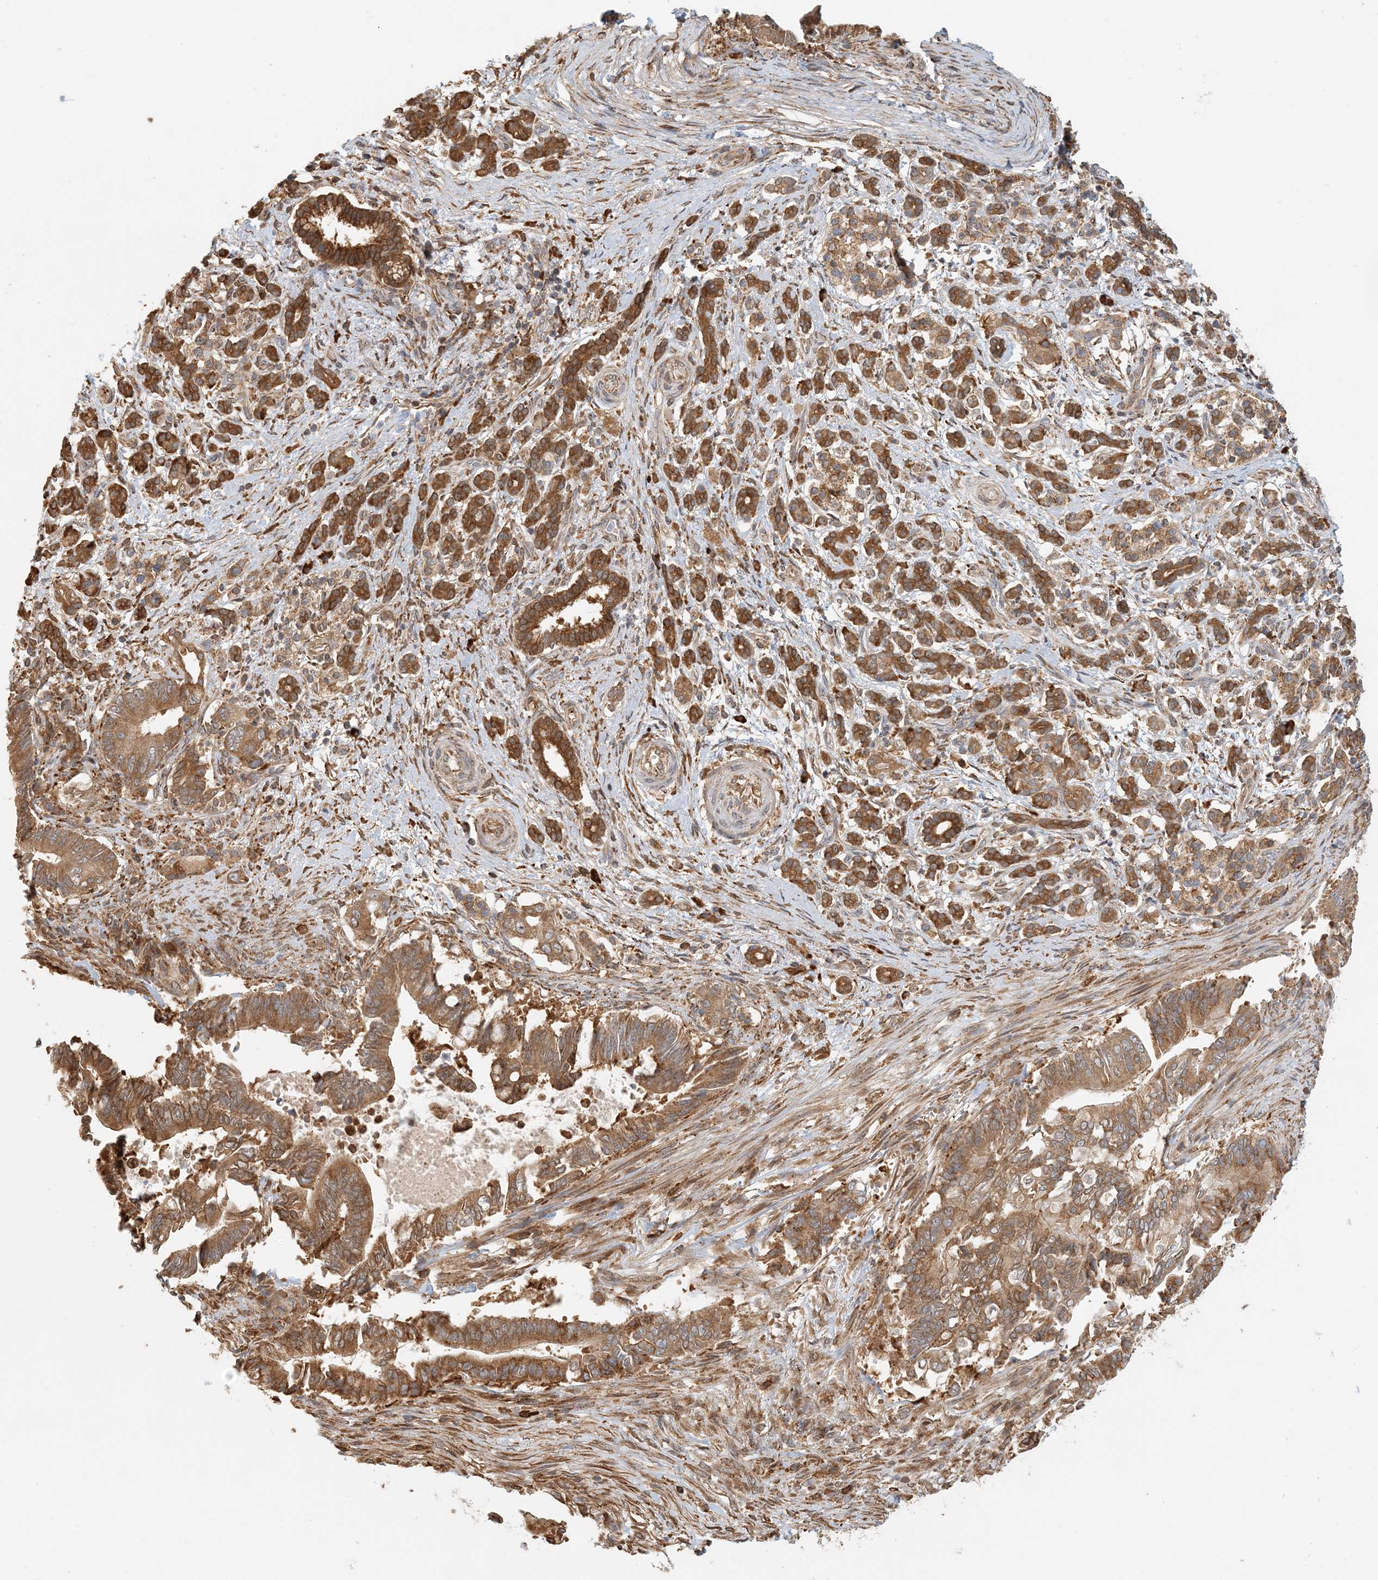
{"staining": {"intensity": "moderate", "quantity": ">75%", "location": "cytoplasmic/membranous"}, "tissue": "pancreatic cancer", "cell_type": "Tumor cells", "image_type": "cancer", "snomed": [{"axis": "morphology", "description": "Adenocarcinoma, NOS"}, {"axis": "topography", "description": "Pancreas"}], "caption": "High-power microscopy captured an immunohistochemistry micrograph of pancreatic cancer, revealing moderate cytoplasmic/membranous expression in about >75% of tumor cells.", "gene": "HNMT", "patient": {"sex": "male", "age": 68}}